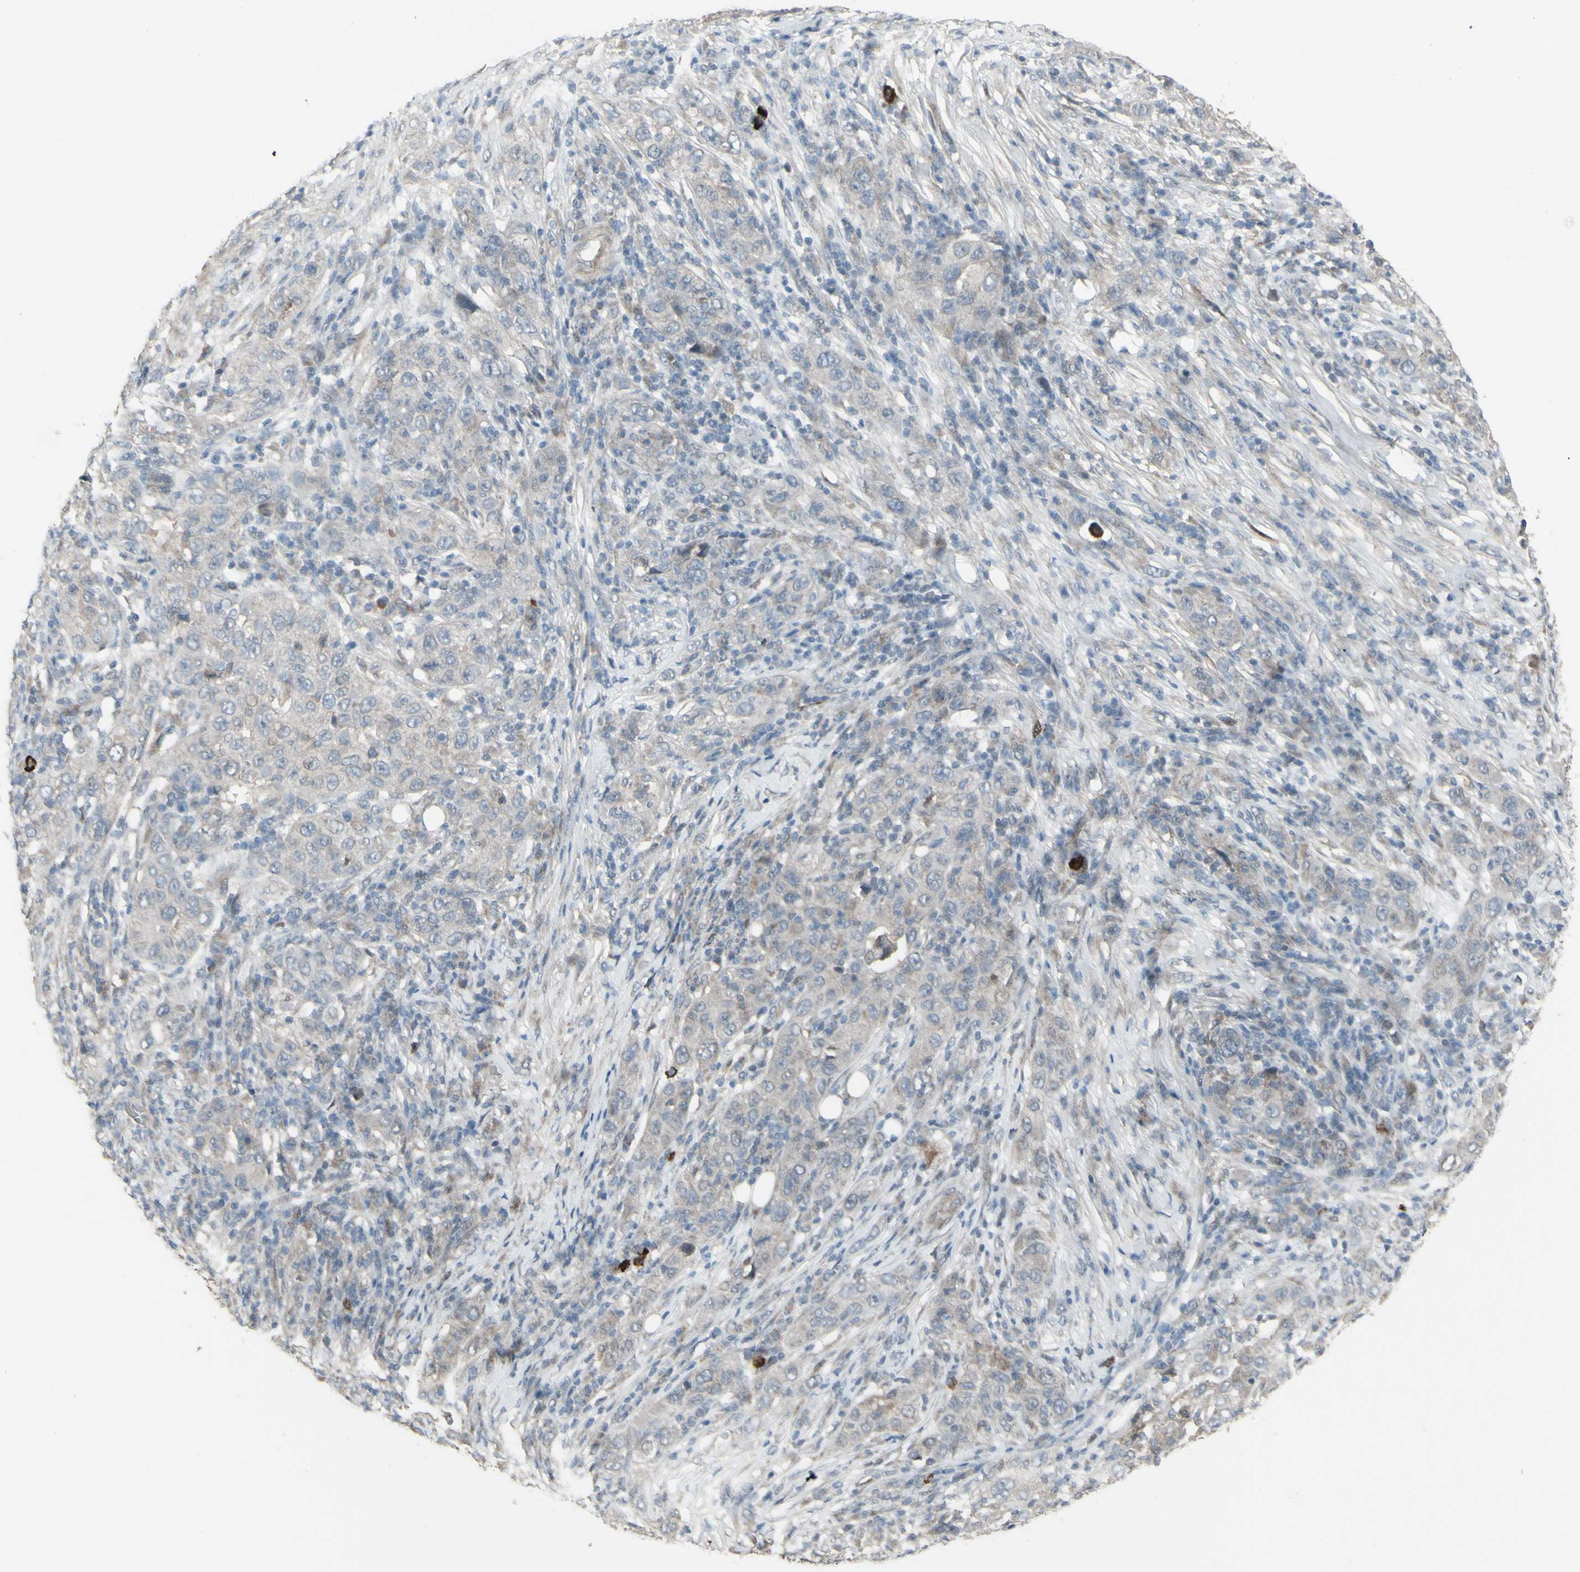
{"staining": {"intensity": "weak", "quantity": ">75%", "location": "cytoplasmic/membranous"}, "tissue": "skin cancer", "cell_type": "Tumor cells", "image_type": "cancer", "snomed": [{"axis": "morphology", "description": "Squamous cell carcinoma, NOS"}, {"axis": "topography", "description": "Skin"}], "caption": "IHC photomicrograph of neoplastic tissue: skin cancer stained using immunohistochemistry (IHC) displays low levels of weak protein expression localized specifically in the cytoplasmic/membranous of tumor cells, appearing as a cytoplasmic/membranous brown color.", "gene": "GRAMD1B", "patient": {"sex": "female", "age": 88}}